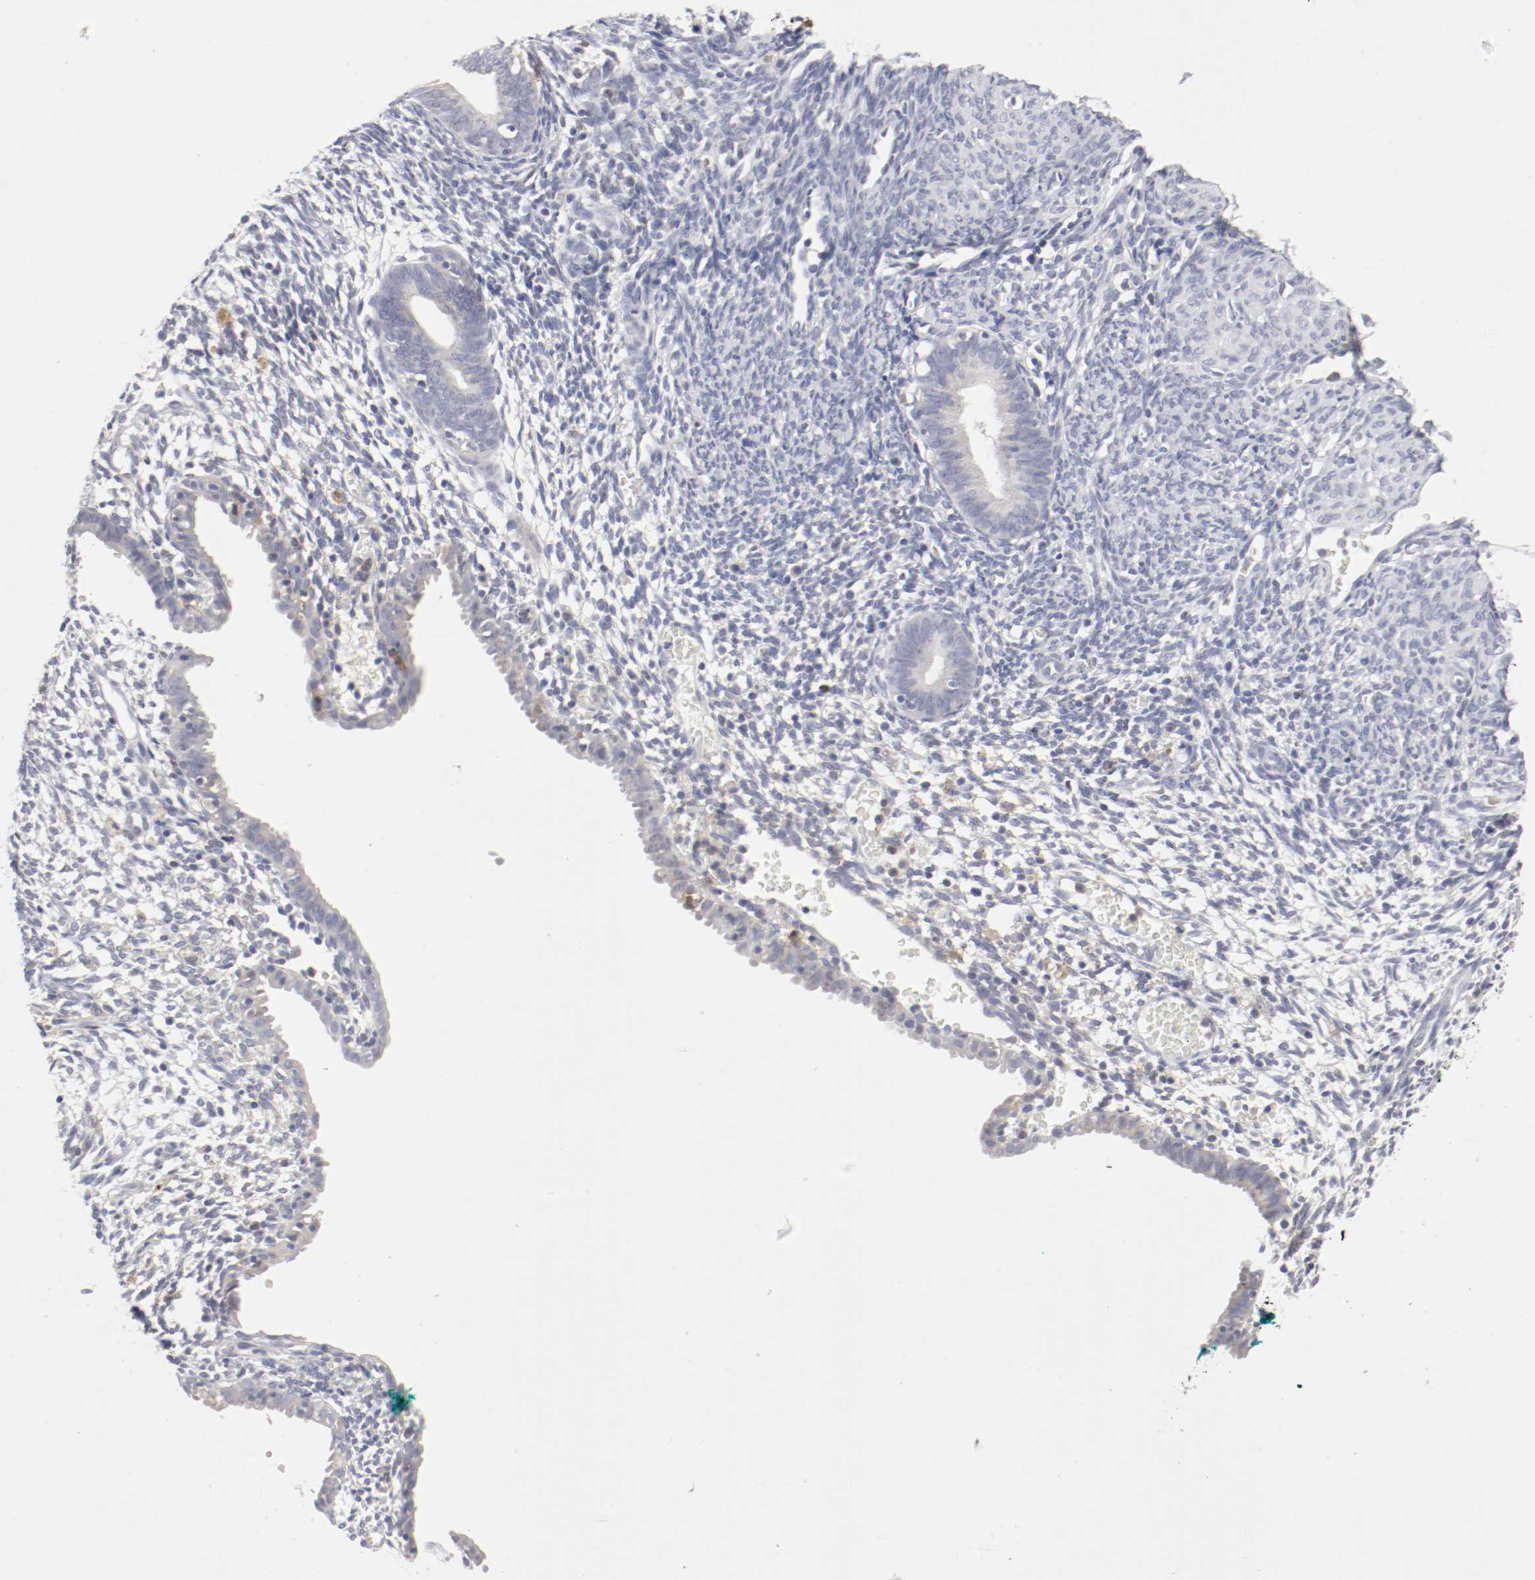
{"staining": {"intensity": "negative", "quantity": "none", "location": "none"}, "tissue": "endometrium", "cell_type": "Cells in endometrial stroma", "image_type": "normal", "snomed": [{"axis": "morphology", "description": "Normal tissue, NOS"}, {"axis": "morphology", "description": "Atrophy, NOS"}, {"axis": "topography", "description": "Uterus"}, {"axis": "topography", "description": "Endometrium"}], "caption": "IHC micrograph of normal endometrium stained for a protein (brown), which shows no staining in cells in endometrial stroma.", "gene": "ITGAX", "patient": {"sex": "female", "age": 68}}